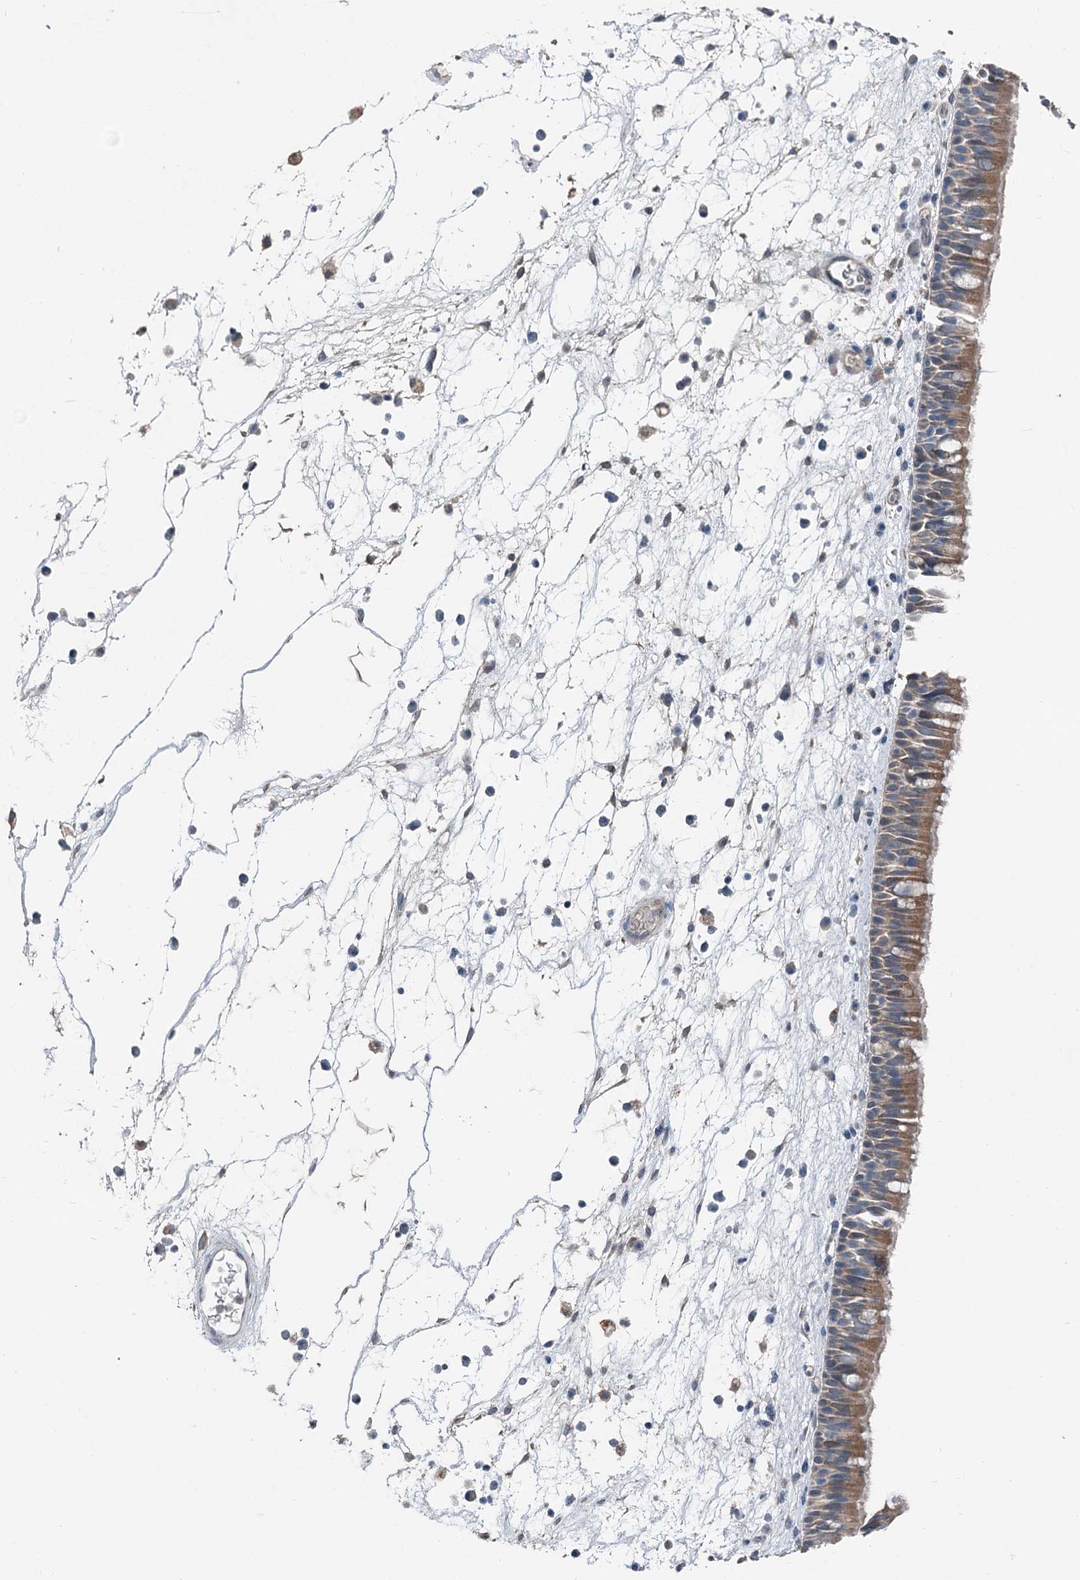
{"staining": {"intensity": "moderate", "quantity": ">75%", "location": "cytoplasmic/membranous"}, "tissue": "nasopharynx", "cell_type": "Respiratory epithelial cells", "image_type": "normal", "snomed": [{"axis": "morphology", "description": "Normal tissue, NOS"}, {"axis": "morphology", "description": "Inflammation, NOS"}, {"axis": "morphology", "description": "Malignant melanoma, Metastatic site"}, {"axis": "topography", "description": "Nasopharynx"}], "caption": "IHC of normal nasopharynx displays medium levels of moderate cytoplasmic/membranous expression in about >75% of respiratory epithelial cells. (Brightfield microscopy of DAB IHC at high magnification).", "gene": "C6orf120", "patient": {"sex": "male", "age": 70}}